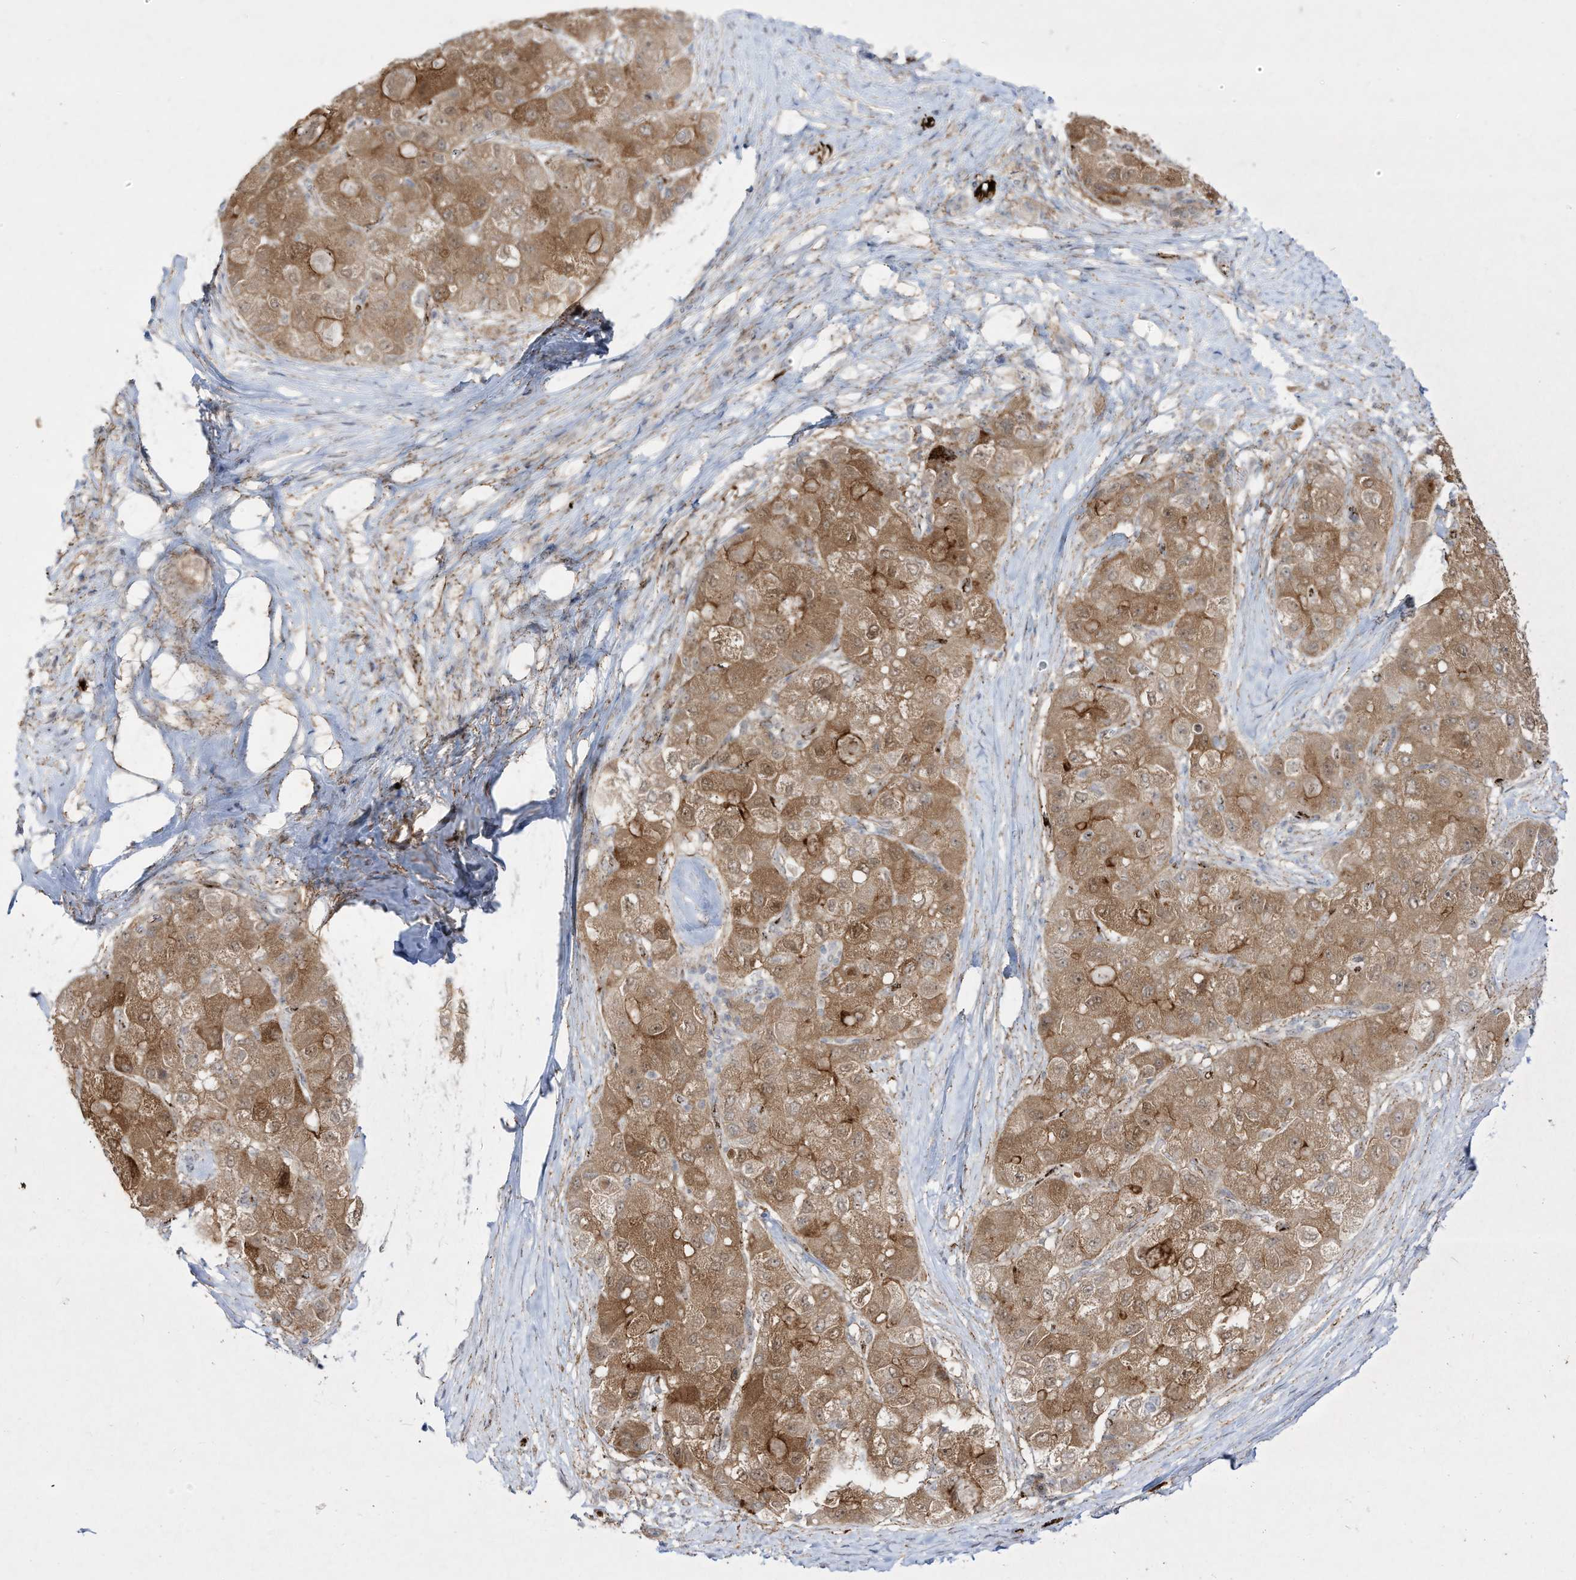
{"staining": {"intensity": "moderate", "quantity": ">75%", "location": "cytoplasmic/membranous"}, "tissue": "liver cancer", "cell_type": "Tumor cells", "image_type": "cancer", "snomed": [{"axis": "morphology", "description": "Carcinoma, Hepatocellular, NOS"}, {"axis": "topography", "description": "Liver"}], "caption": "Hepatocellular carcinoma (liver) stained with a protein marker reveals moderate staining in tumor cells.", "gene": "ZGRF1", "patient": {"sex": "male", "age": 80}}